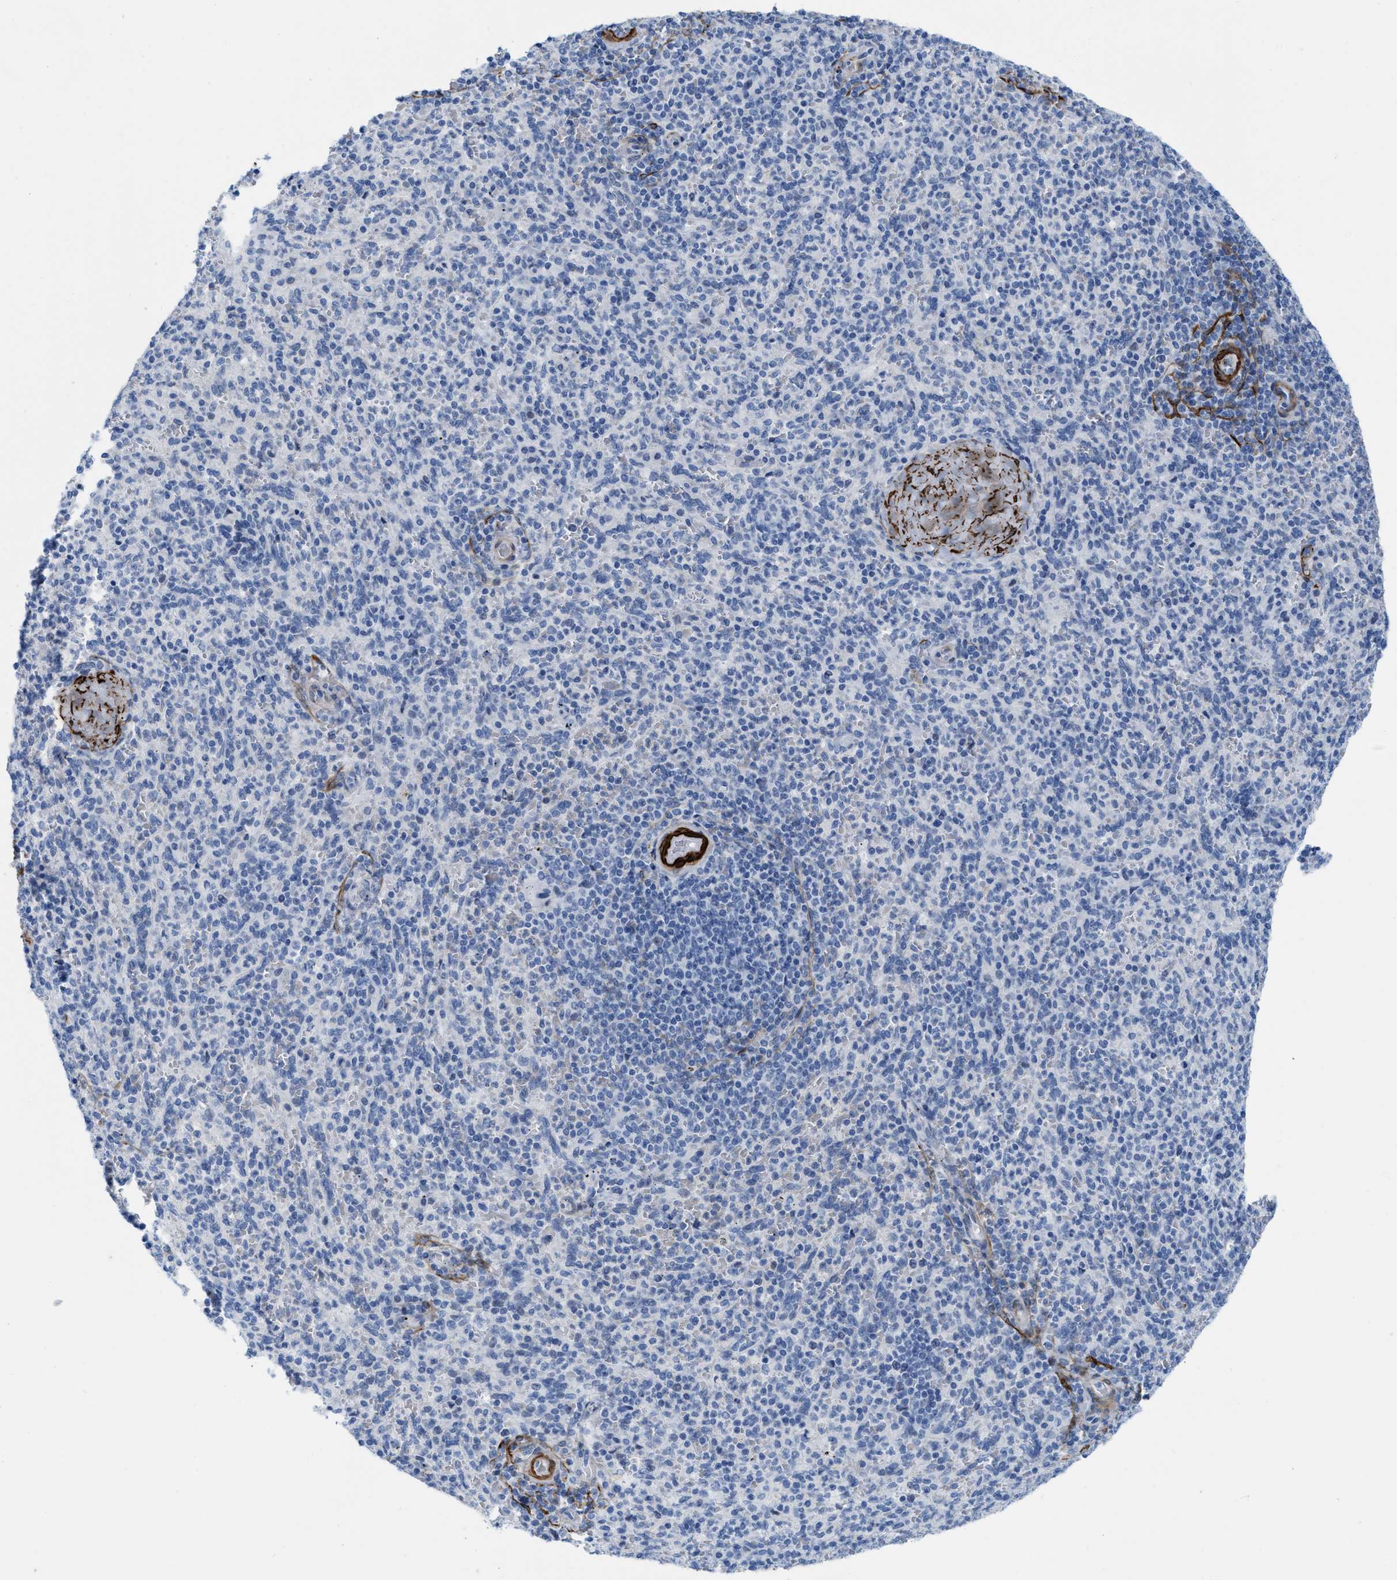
{"staining": {"intensity": "negative", "quantity": "none", "location": "none"}, "tissue": "spleen", "cell_type": "Cells in red pulp", "image_type": "normal", "snomed": [{"axis": "morphology", "description": "Normal tissue, NOS"}, {"axis": "topography", "description": "Spleen"}], "caption": "IHC of benign spleen exhibits no positivity in cells in red pulp.", "gene": "TAGLN", "patient": {"sex": "male", "age": 36}}